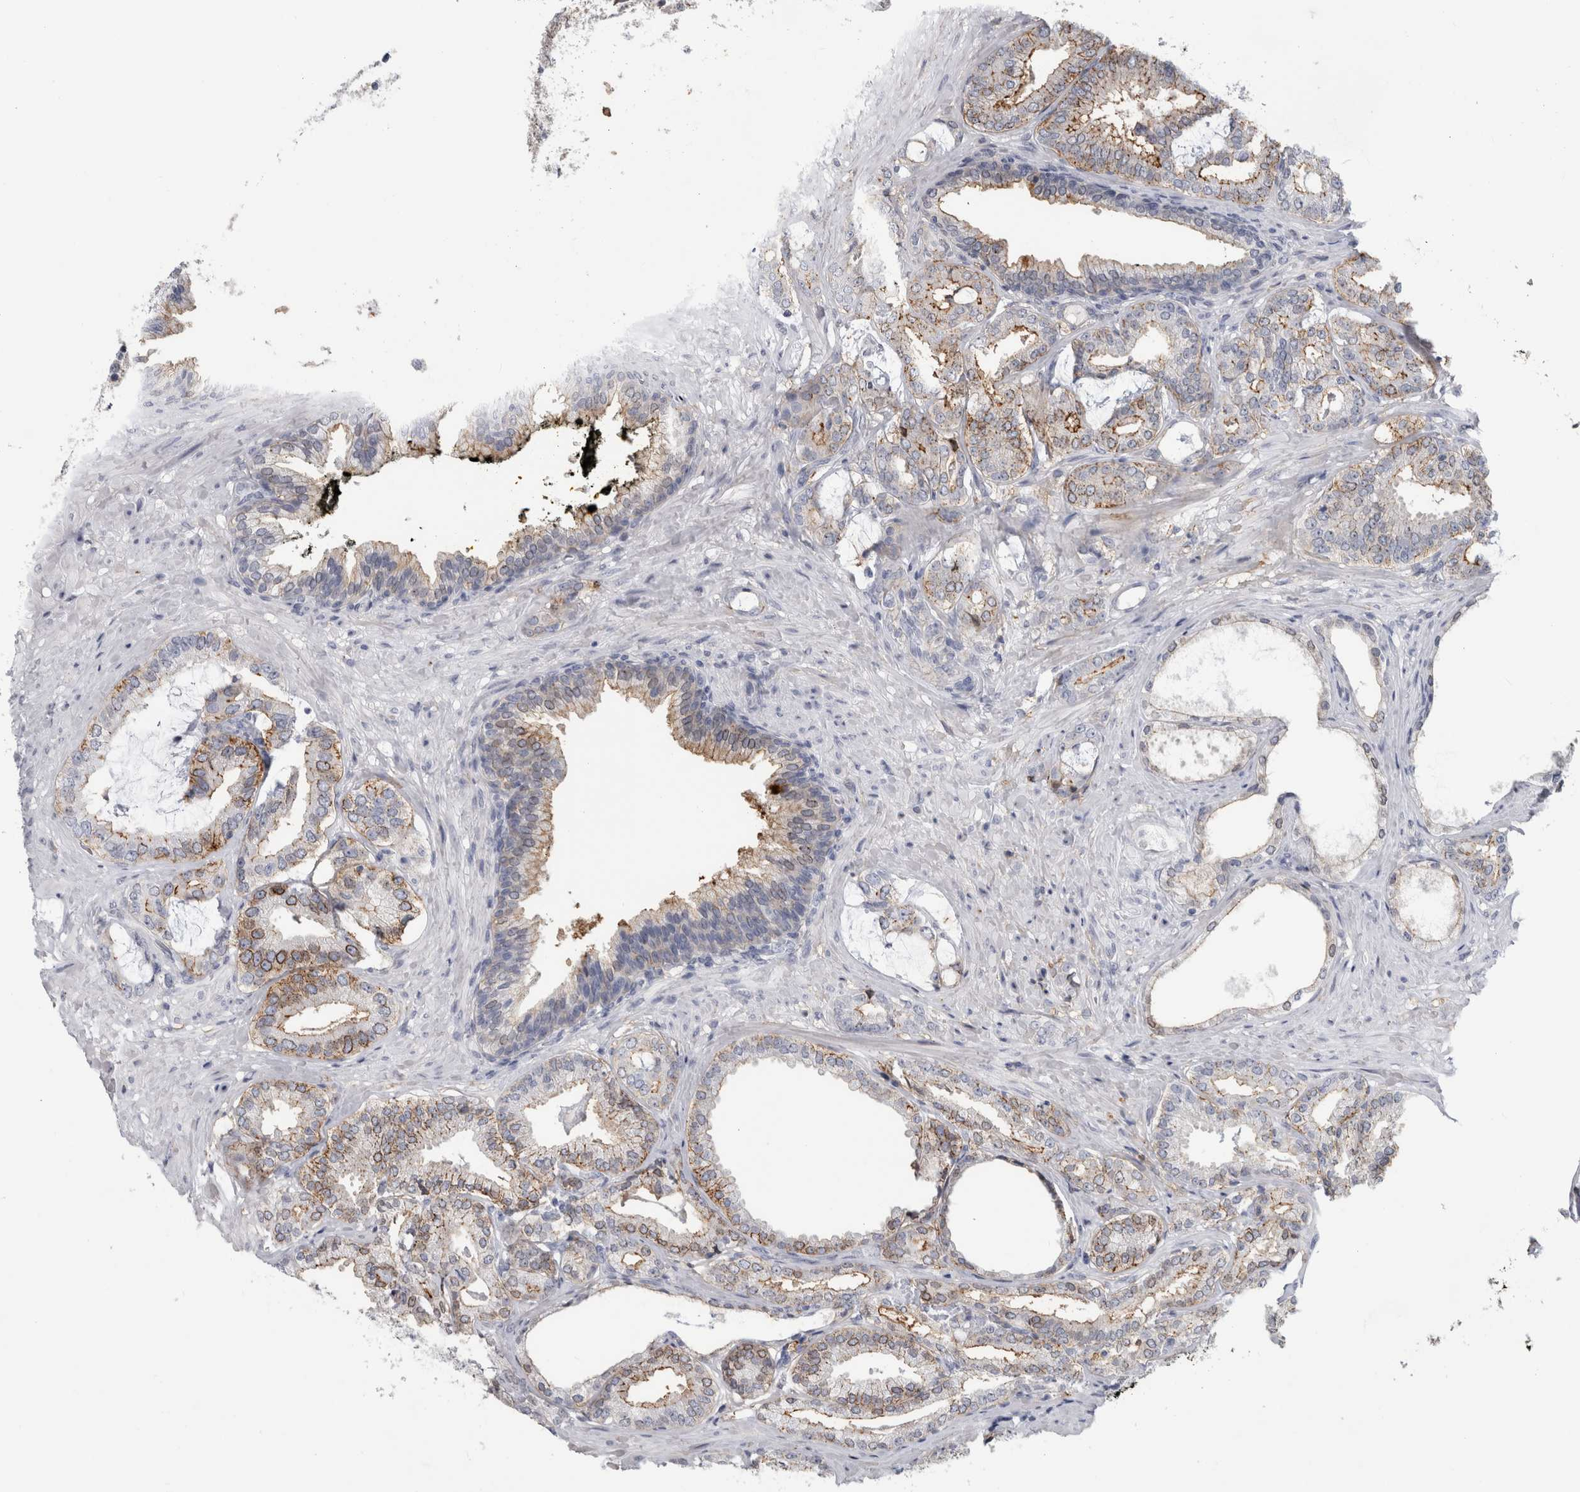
{"staining": {"intensity": "moderate", "quantity": "25%-75%", "location": "cytoplasmic/membranous"}, "tissue": "prostate cancer", "cell_type": "Tumor cells", "image_type": "cancer", "snomed": [{"axis": "morphology", "description": "Adenocarcinoma, Low grade"}, {"axis": "topography", "description": "Prostate"}], "caption": "An image showing moderate cytoplasmic/membranous positivity in about 25%-75% of tumor cells in prostate adenocarcinoma (low-grade), as visualized by brown immunohistochemical staining.", "gene": "DNAJC24", "patient": {"sex": "male", "age": 71}}